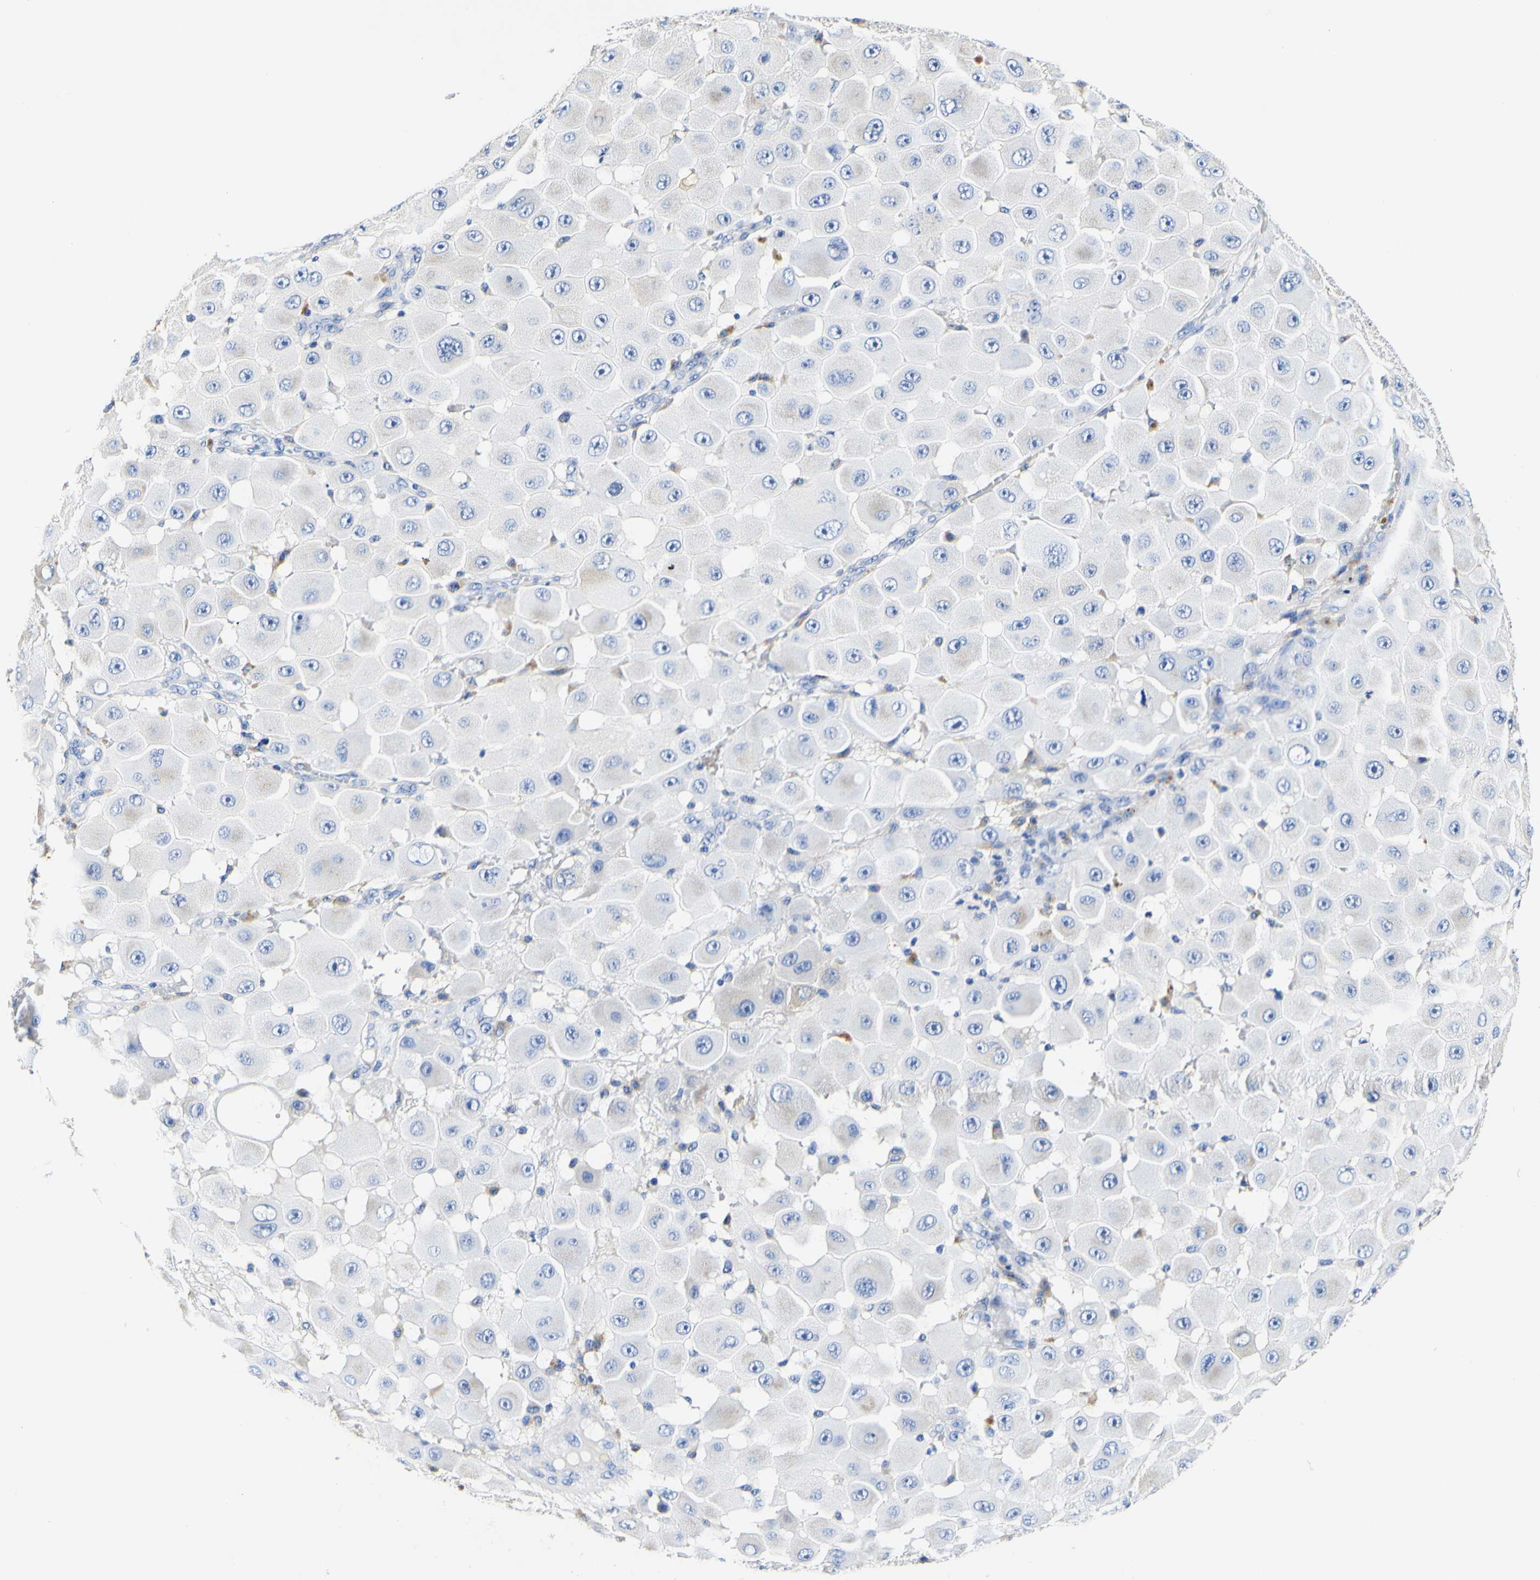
{"staining": {"intensity": "negative", "quantity": "none", "location": "none"}, "tissue": "melanoma", "cell_type": "Tumor cells", "image_type": "cancer", "snomed": [{"axis": "morphology", "description": "Malignant melanoma, NOS"}, {"axis": "topography", "description": "Skin"}], "caption": "A high-resolution micrograph shows immunohistochemistry staining of melanoma, which exhibits no significant expression in tumor cells.", "gene": "CAMK4", "patient": {"sex": "female", "age": 81}}